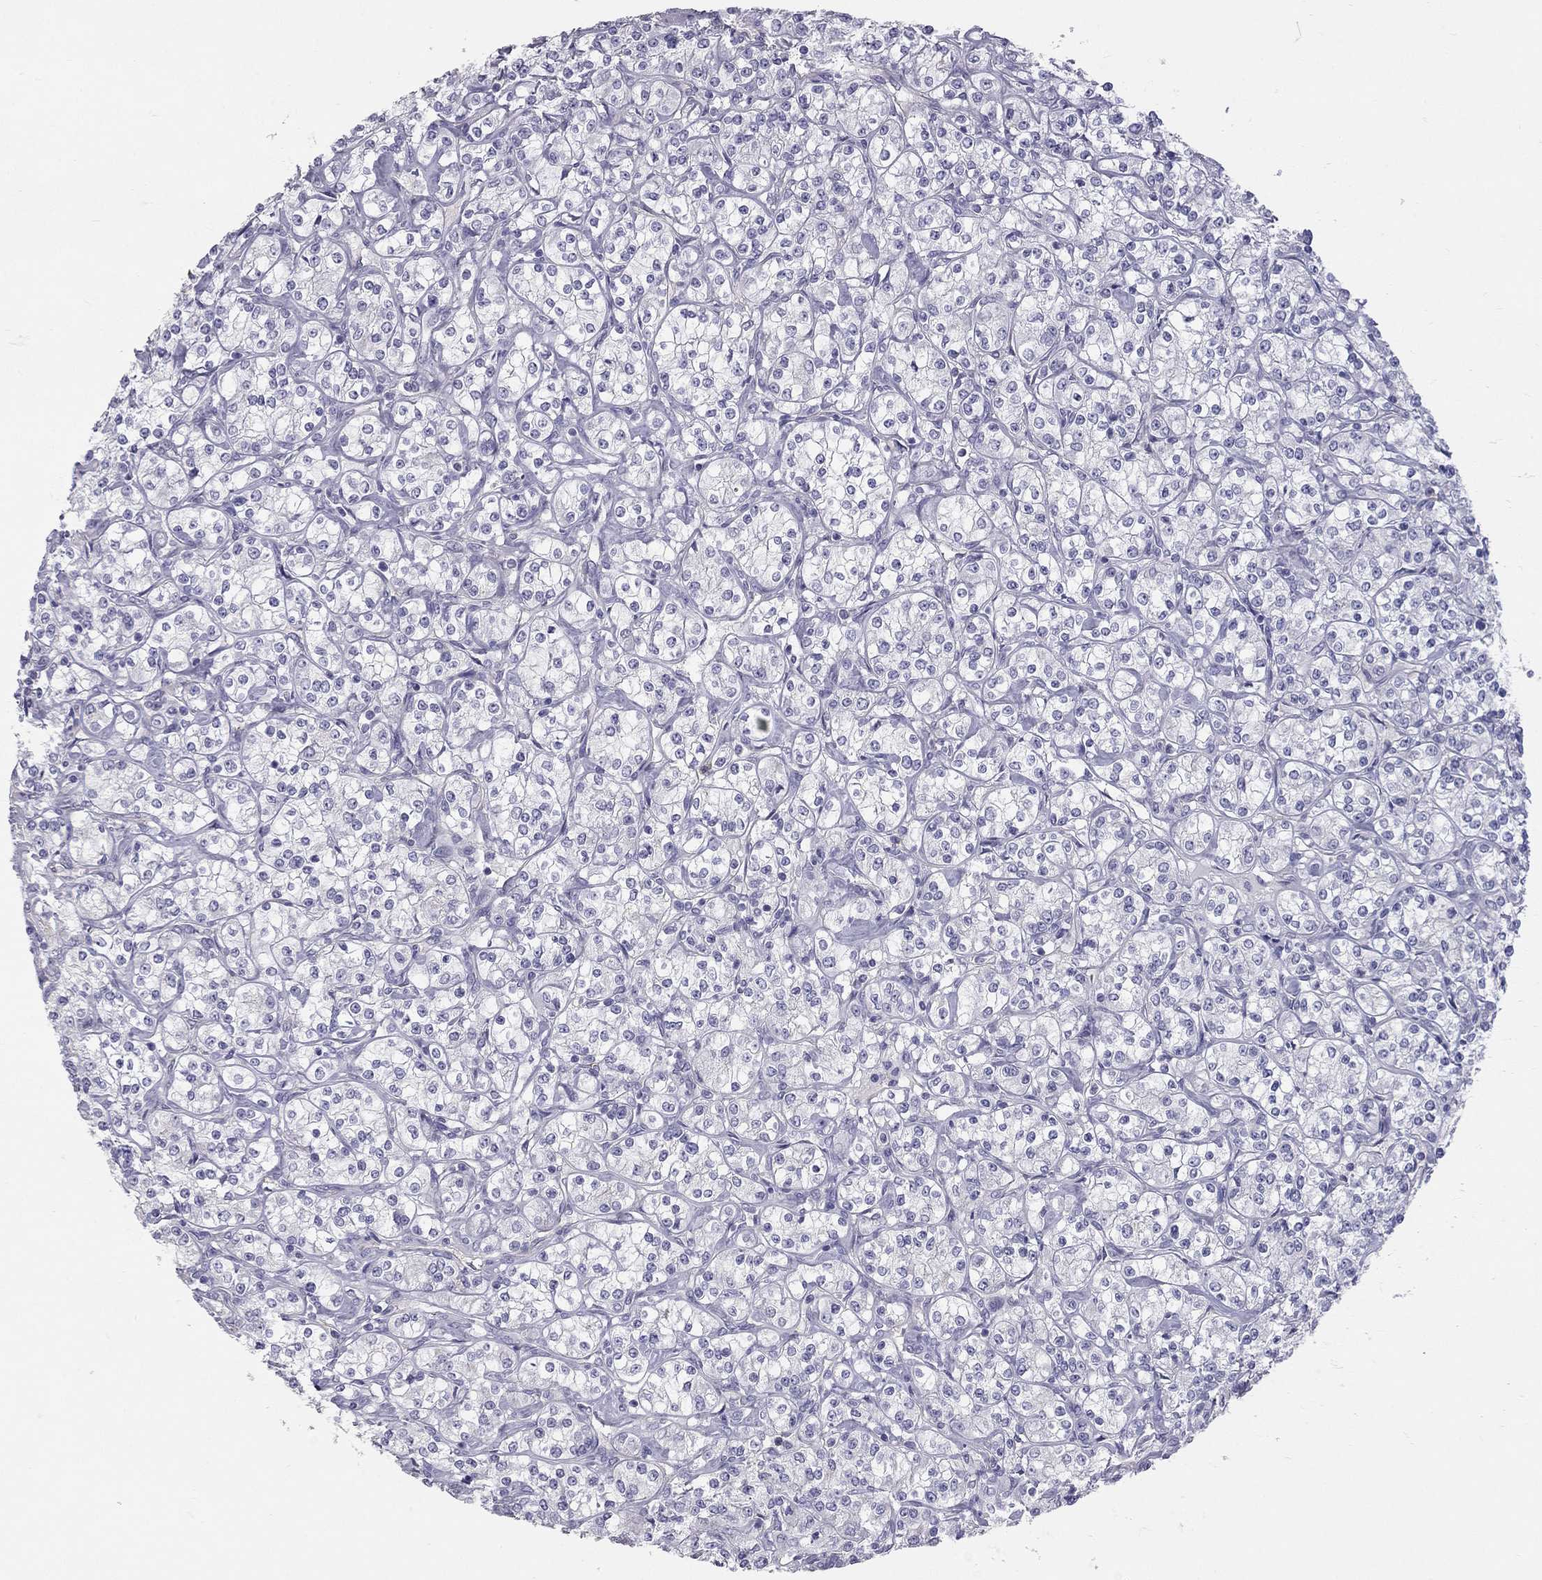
{"staining": {"intensity": "negative", "quantity": "none", "location": "none"}, "tissue": "renal cancer", "cell_type": "Tumor cells", "image_type": "cancer", "snomed": [{"axis": "morphology", "description": "Adenocarcinoma, NOS"}, {"axis": "topography", "description": "Kidney"}], "caption": "Photomicrograph shows no significant protein expression in tumor cells of adenocarcinoma (renal).", "gene": "TDRD6", "patient": {"sex": "male", "age": 77}}